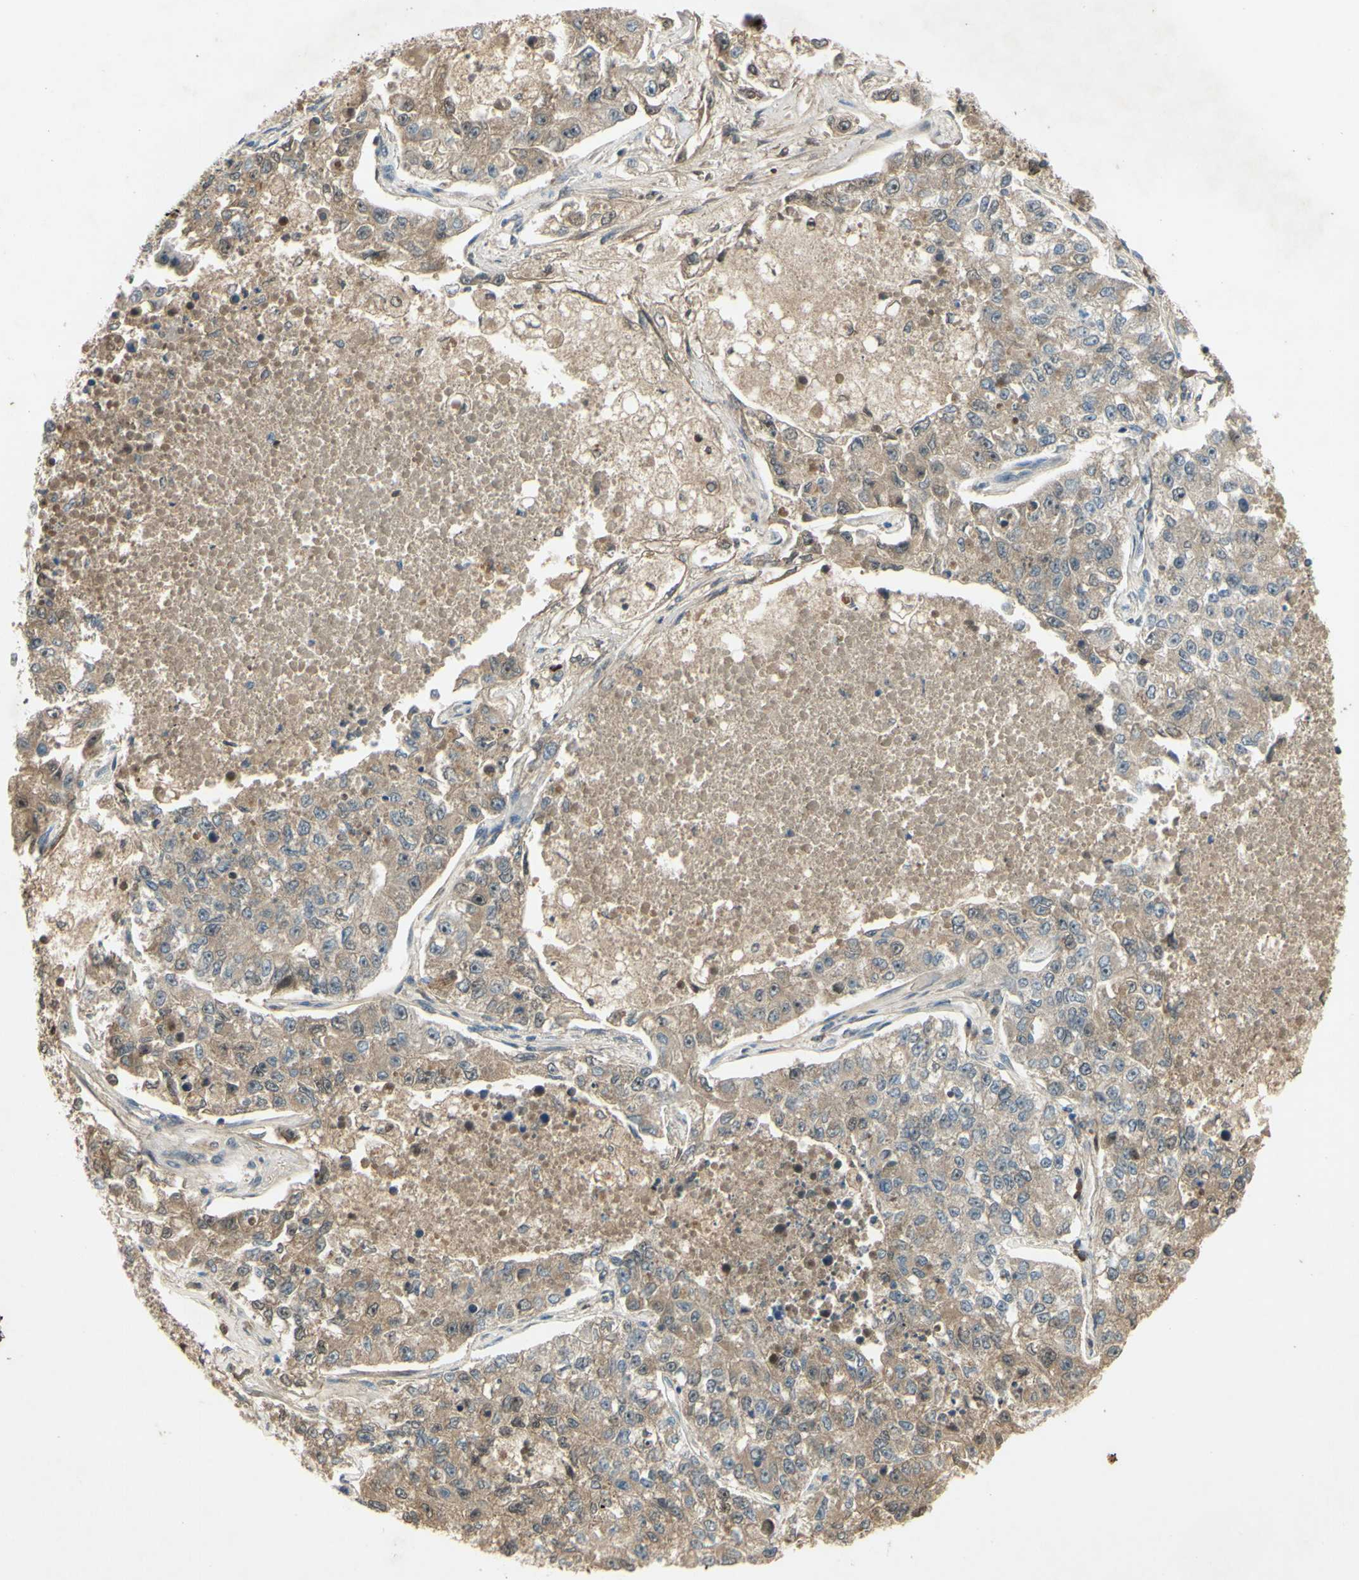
{"staining": {"intensity": "negative", "quantity": "none", "location": "none"}, "tissue": "lung cancer", "cell_type": "Tumor cells", "image_type": "cancer", "snomed": [{"axis": "morphology", "description": "Adenocarcinoma, NOS"}, {"axis": "topography", "description": "Lung"}], "caption": "Lung cancer was stained to show a protein in brown. There is no significant positivity in tumor cells.", "gene": "RAD18", "patient": {"sex": "male", "age": 49}}